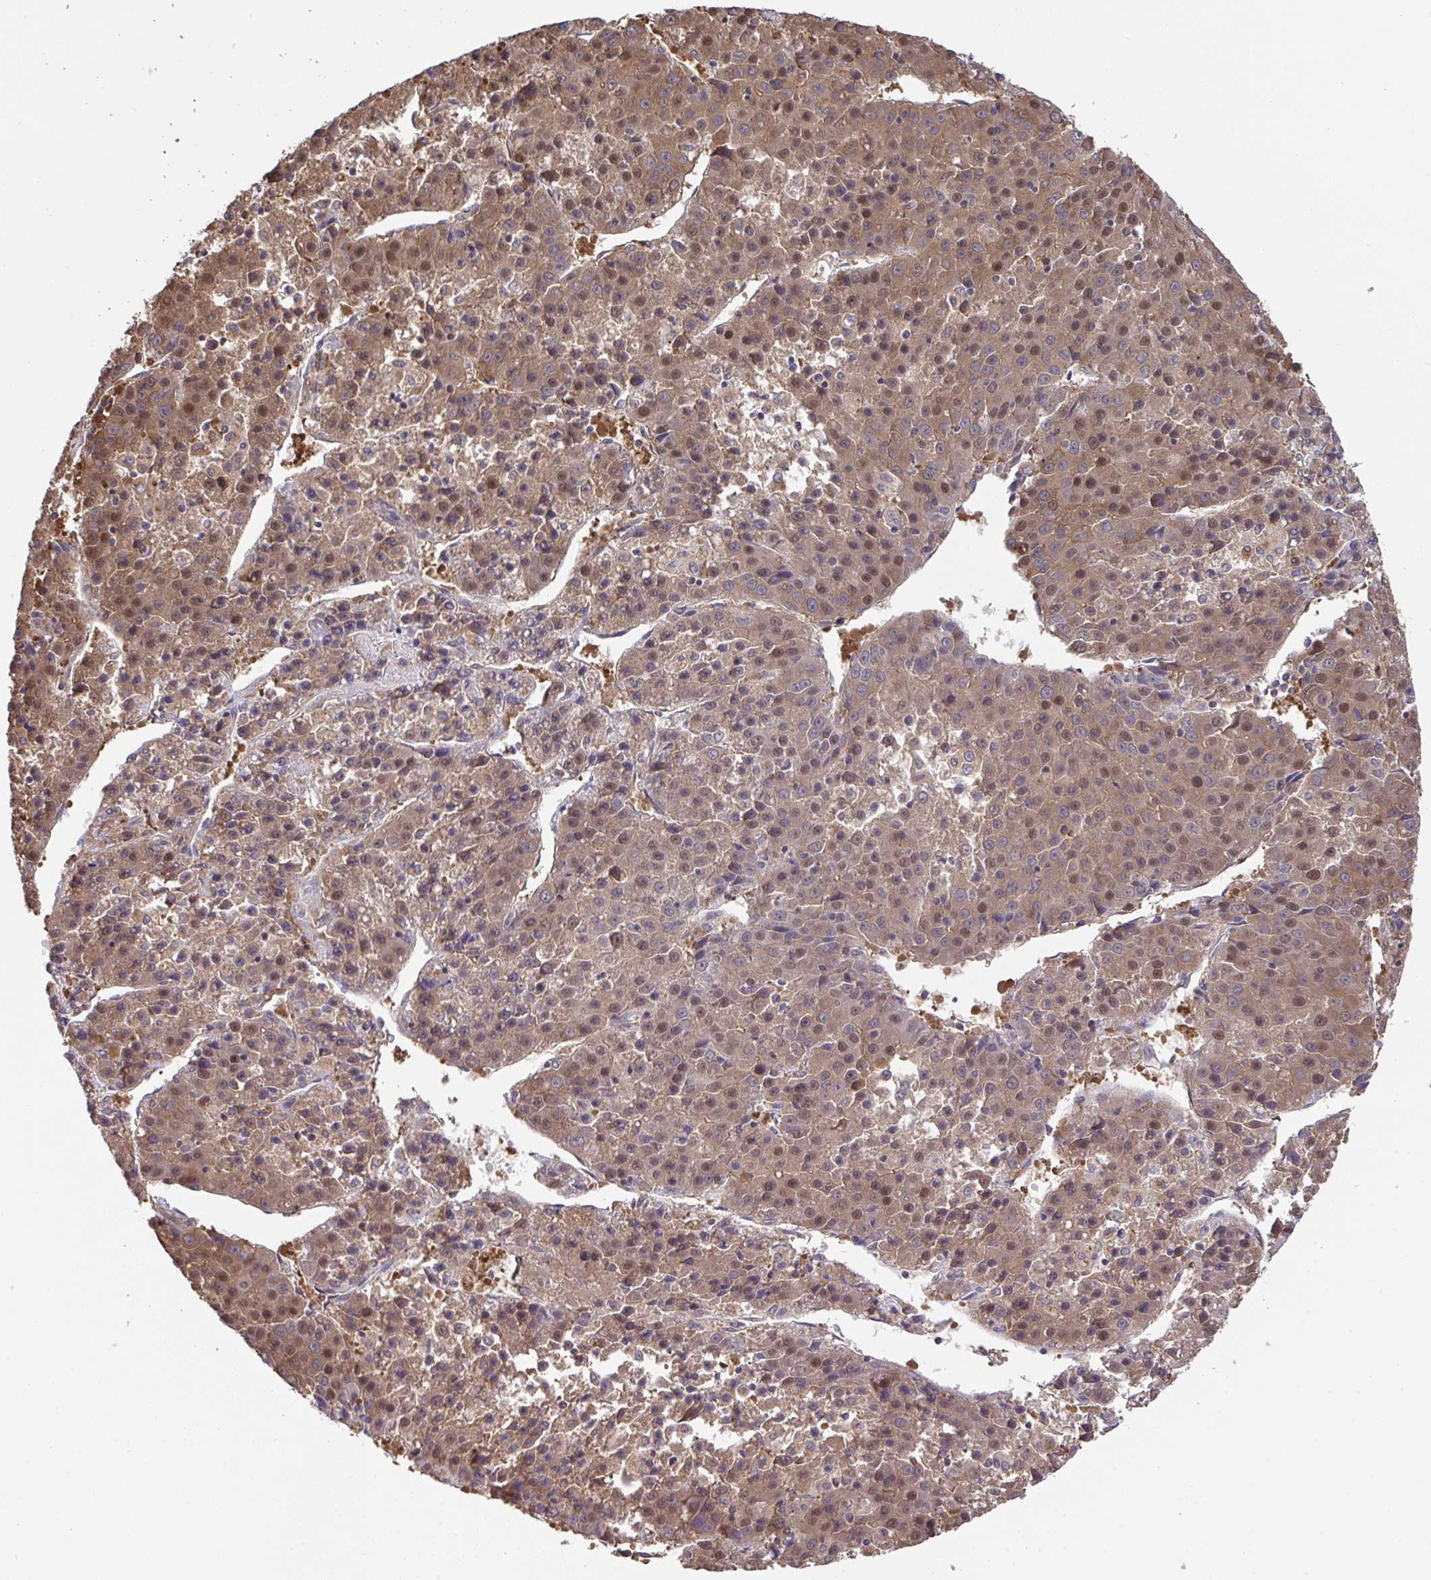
{"staining": {"intensity": "moderate", "quantity": ">75%", "location": "cytoplasmic/membranous,nuclear"}, "tissue": "liver cancer", "cell_type": "Tumor cells", "image_type": "cancer", "snomed": [{"axis": "morphology", "description": "Carcinoma, Hepatocellular, NOS"}, {"axis": "topography", "description": "Liver"}], "caption": "DAB immunohistochemical staining of liver cancer (hepatocellular carcinoma) displays moderate cytoplasmic/membranous and nuclear protein expression in about >75% of tumor cells. (Brightfield microscopy of DAB IHC at high magnification).", "gene": "C12orf57", "patient": {"sex": "female", "age": 53}}